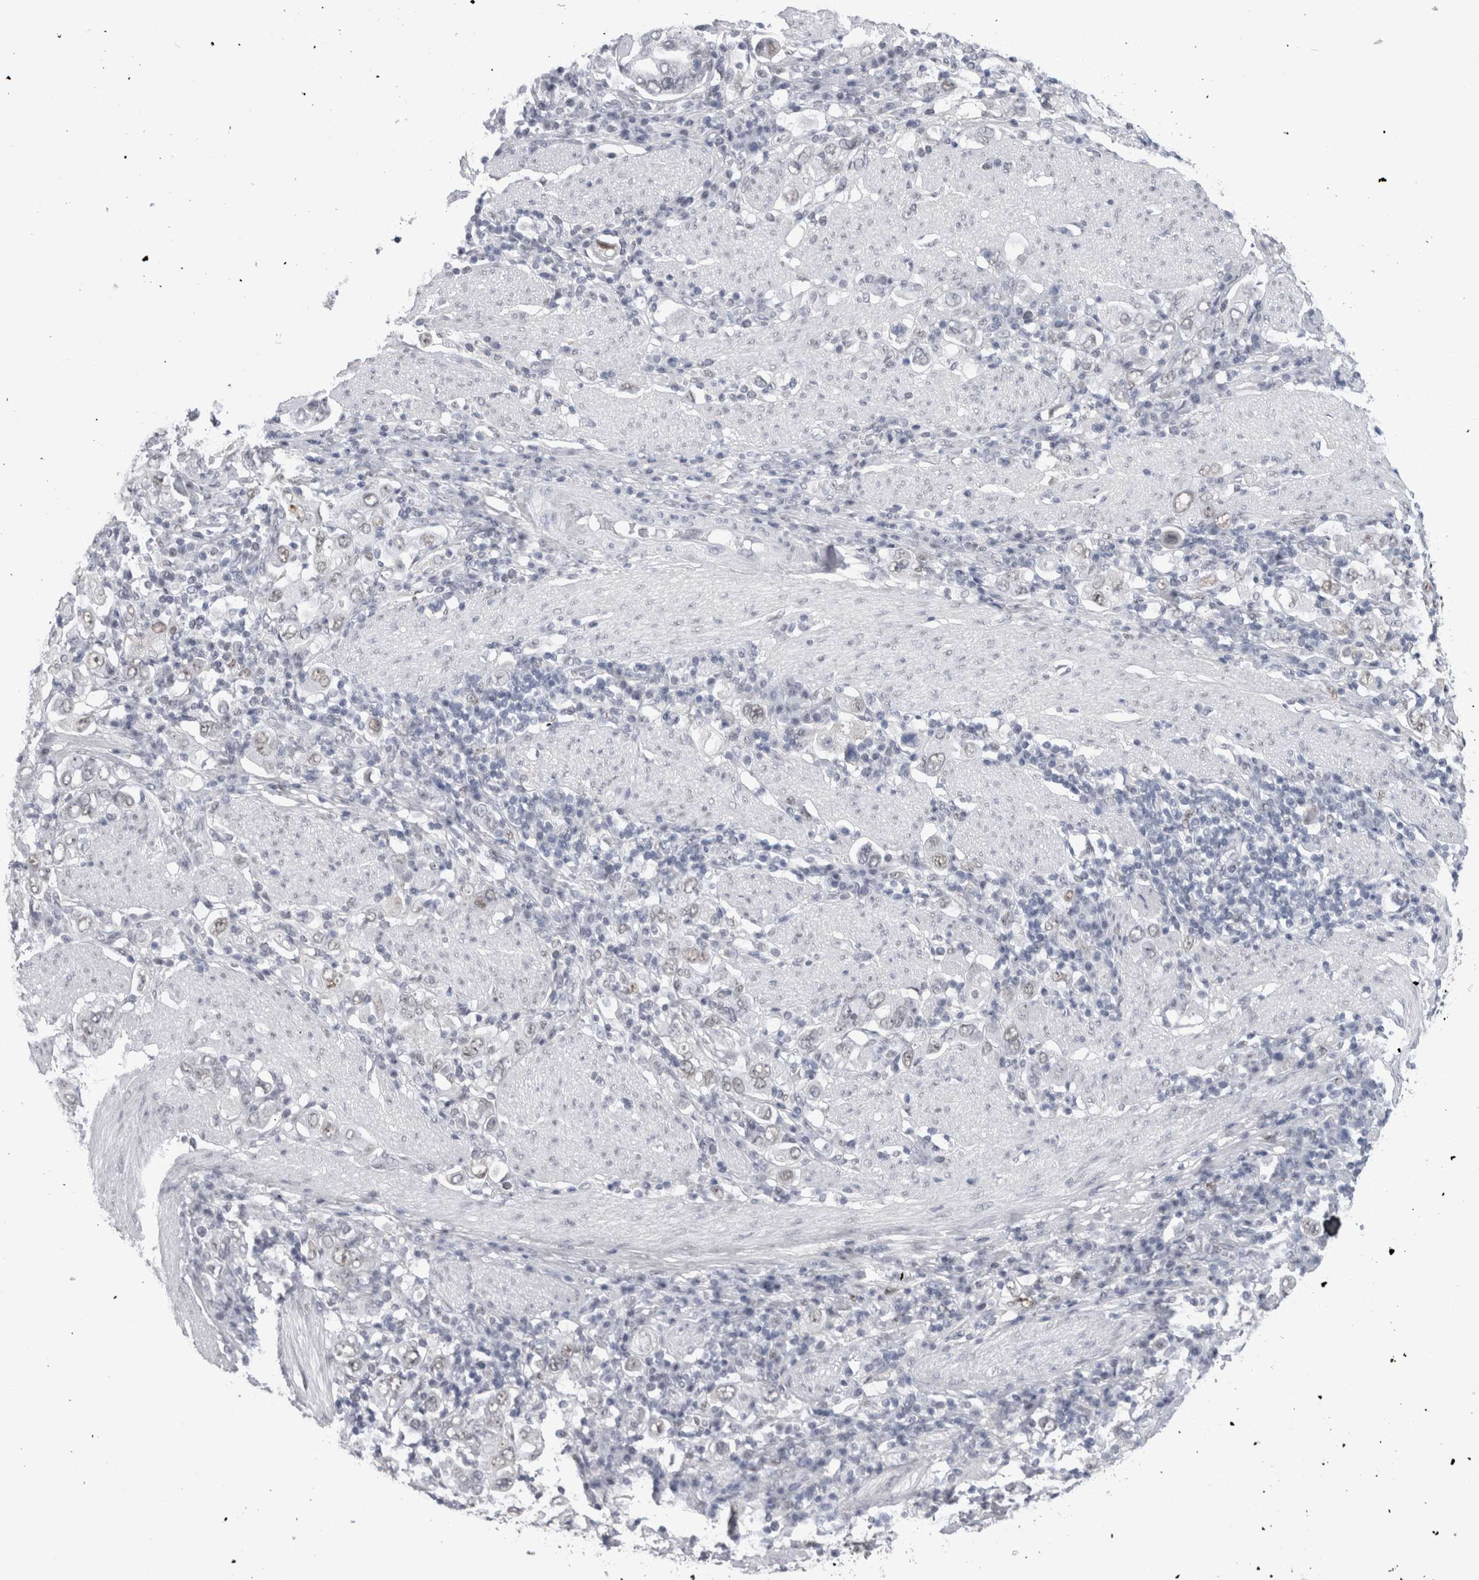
{"staining": {"intensity": "weak", "quantity": "<25%", "location": "nuclear"}, "tissue": "stomach cancer", "cell_type": "Tumor cells", "image_type": "cancer", "snomed": [{"axis": "morphology", "description": "Adenocarcinoma, NOS"}, {"axis": "topography", "description": "Stomach, upper"}], "caption": "Adenocarcinoma (stomach) stained for a protein using immunohistochemistry (IHC) exhibits no expression tumor cells.", "gene": "API5", "patient": {"sex": "male", "age": 62}}